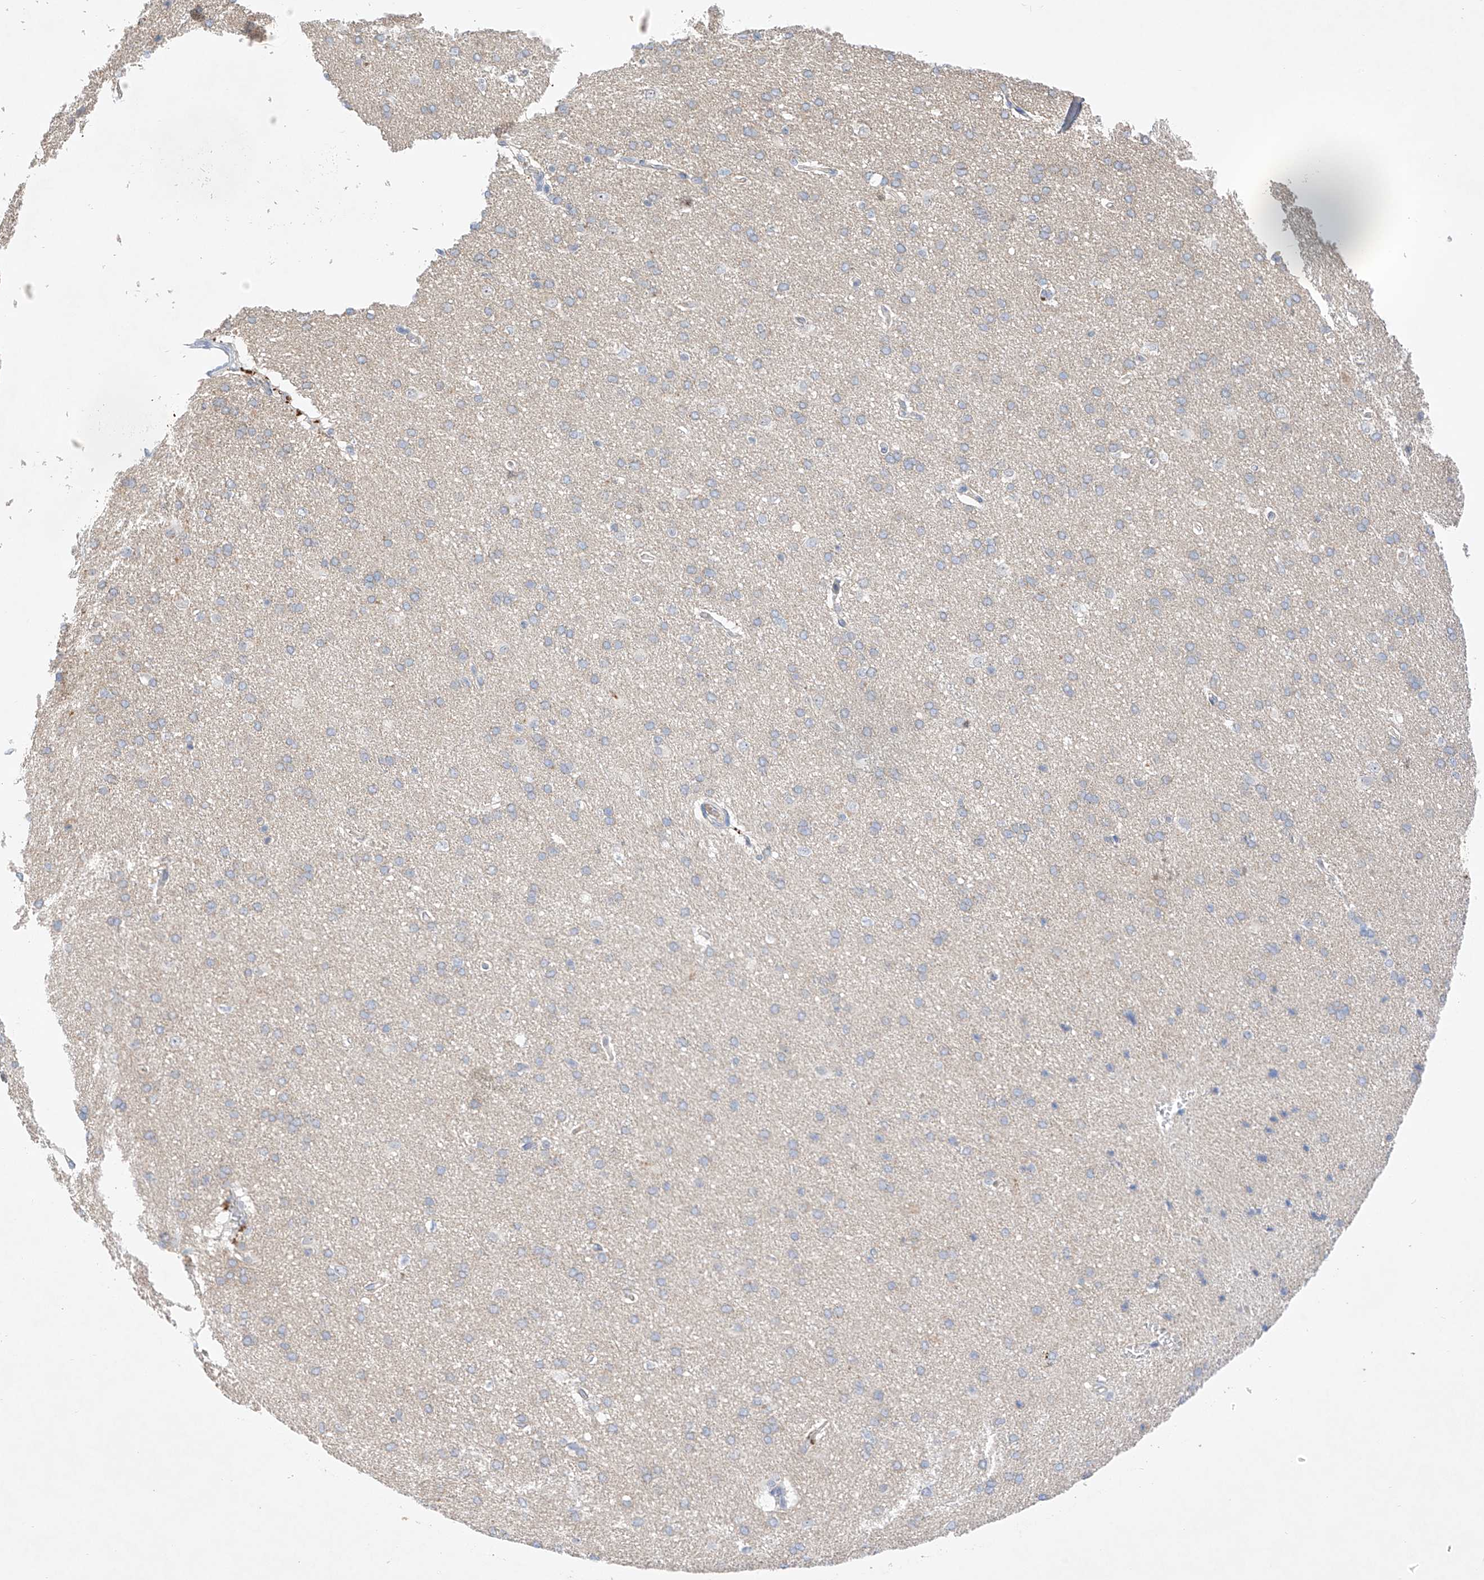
{"staining": {"intensity": "negative", "quantity": "none", "location": "none"}, "tissue": "cerebral cortex", "cell_type": "Endothelial cells", "image_type": "normal", "snomed": [{"axis": "morphology", "description": "Normal tissue, NOS"}, {"axis": "topography", "description": "Cerebral cortex"}], "caption": "Protein analysis of unremarkable cerebral cortex shows no significant expression in endothelial cells. (Immunohistochemistry, brightfield microscopy, high magnification).", "gene": "IL22RA2", "patient": {"sex": "male", "age": 62}}